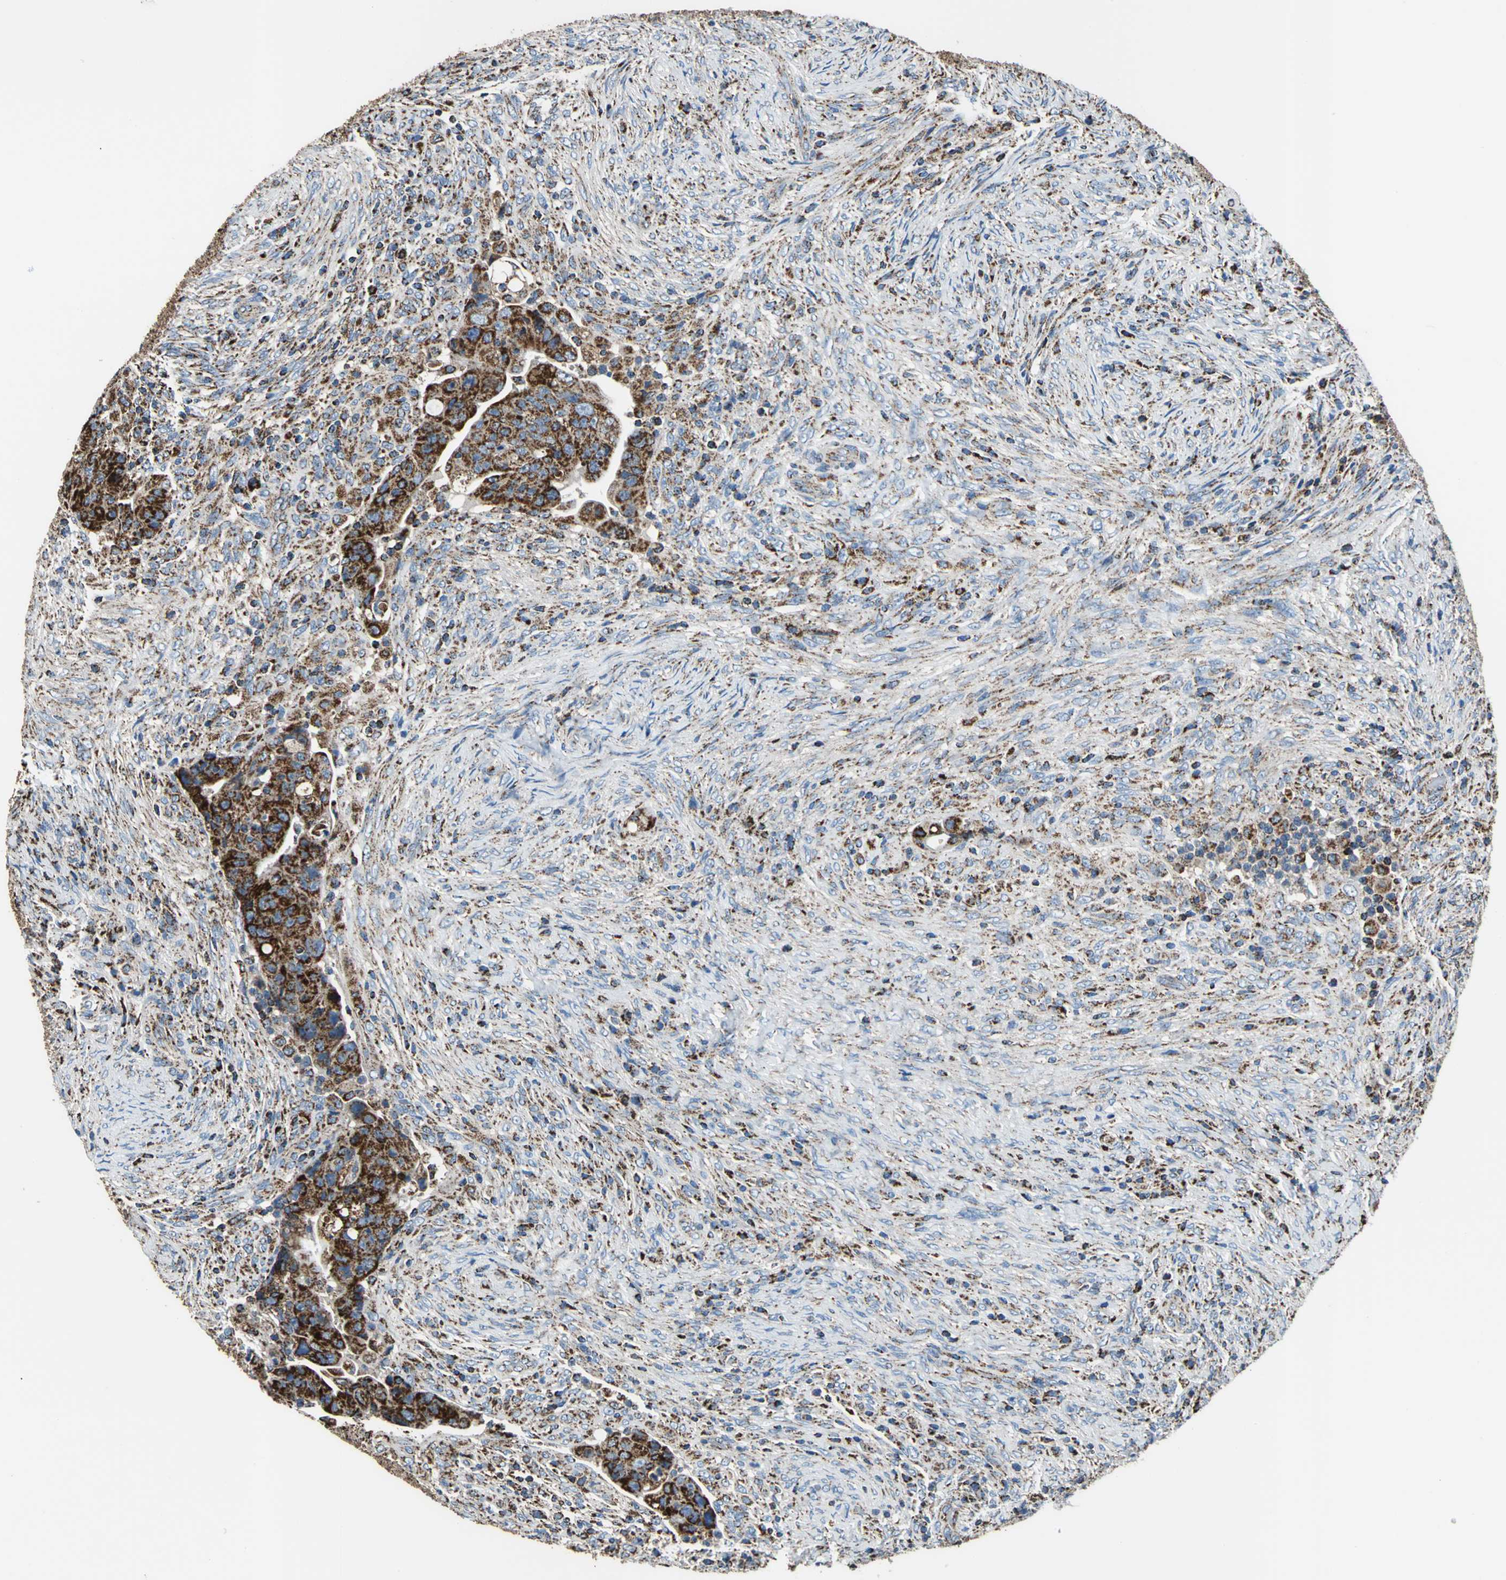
{"staining": {"intensity": "strong", "quantity": ">75%", "location": "cytoplasmic/membranous"}, "tissue": "colorectal cancer", "cell_type": "Tumor cells", "image_type": "cancer", "snomed": [{"axis": "morphology", "description": "Adenocarcinoma, NOS"}, {"axis": "topography", "description": "Rectum"}], "caption": "Human adenocarcinoma (colorectal) stained for a protein (brown) displays strong cytoplasmic/membranous positive positivity in approximately >75% of tumor cells.", "gene": "ECH1", "patient": {"sex": "female", "age": 71}}